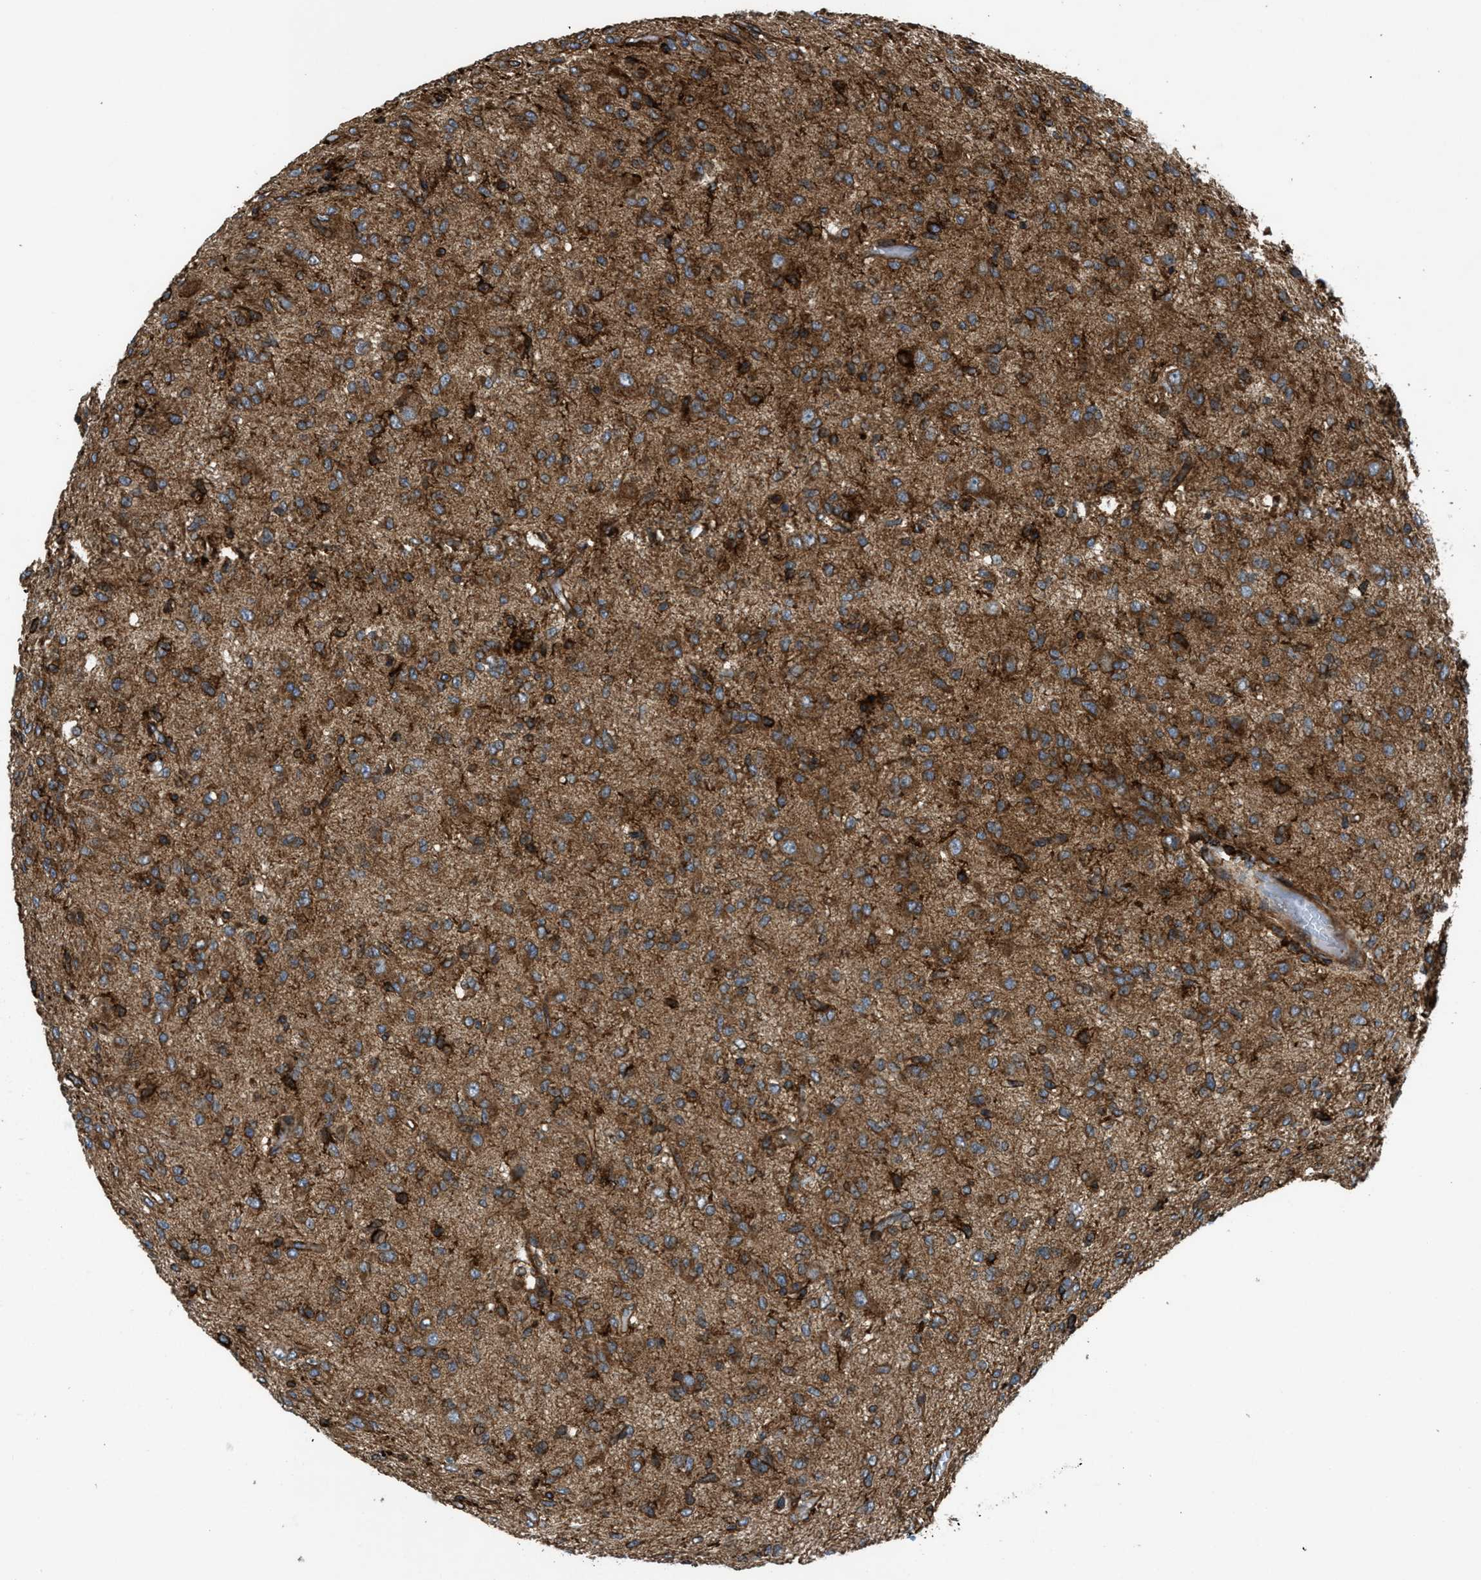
{"staining": {"intensity": "moderate", "quantity": ">75%", "location": "cytoplasmic/membranous"}, "tissue": "glioma", "cell_type": "Tumor cells", "image_type": "cancer", "snomed": [{"axis": "morphology", "description": "Glioma, malignant, High grade"}, {"axis": "topography", "description": "Brain"}], "caption": "High-power microscopy captured an IHC micrograph of high-grade glioma (malignant), revealing moderate cytoplasmic/membranous expression in approximately >75% of tumor cells.", "gene": "EGLN1", "patient": {"sex": "female", "age": 59}}